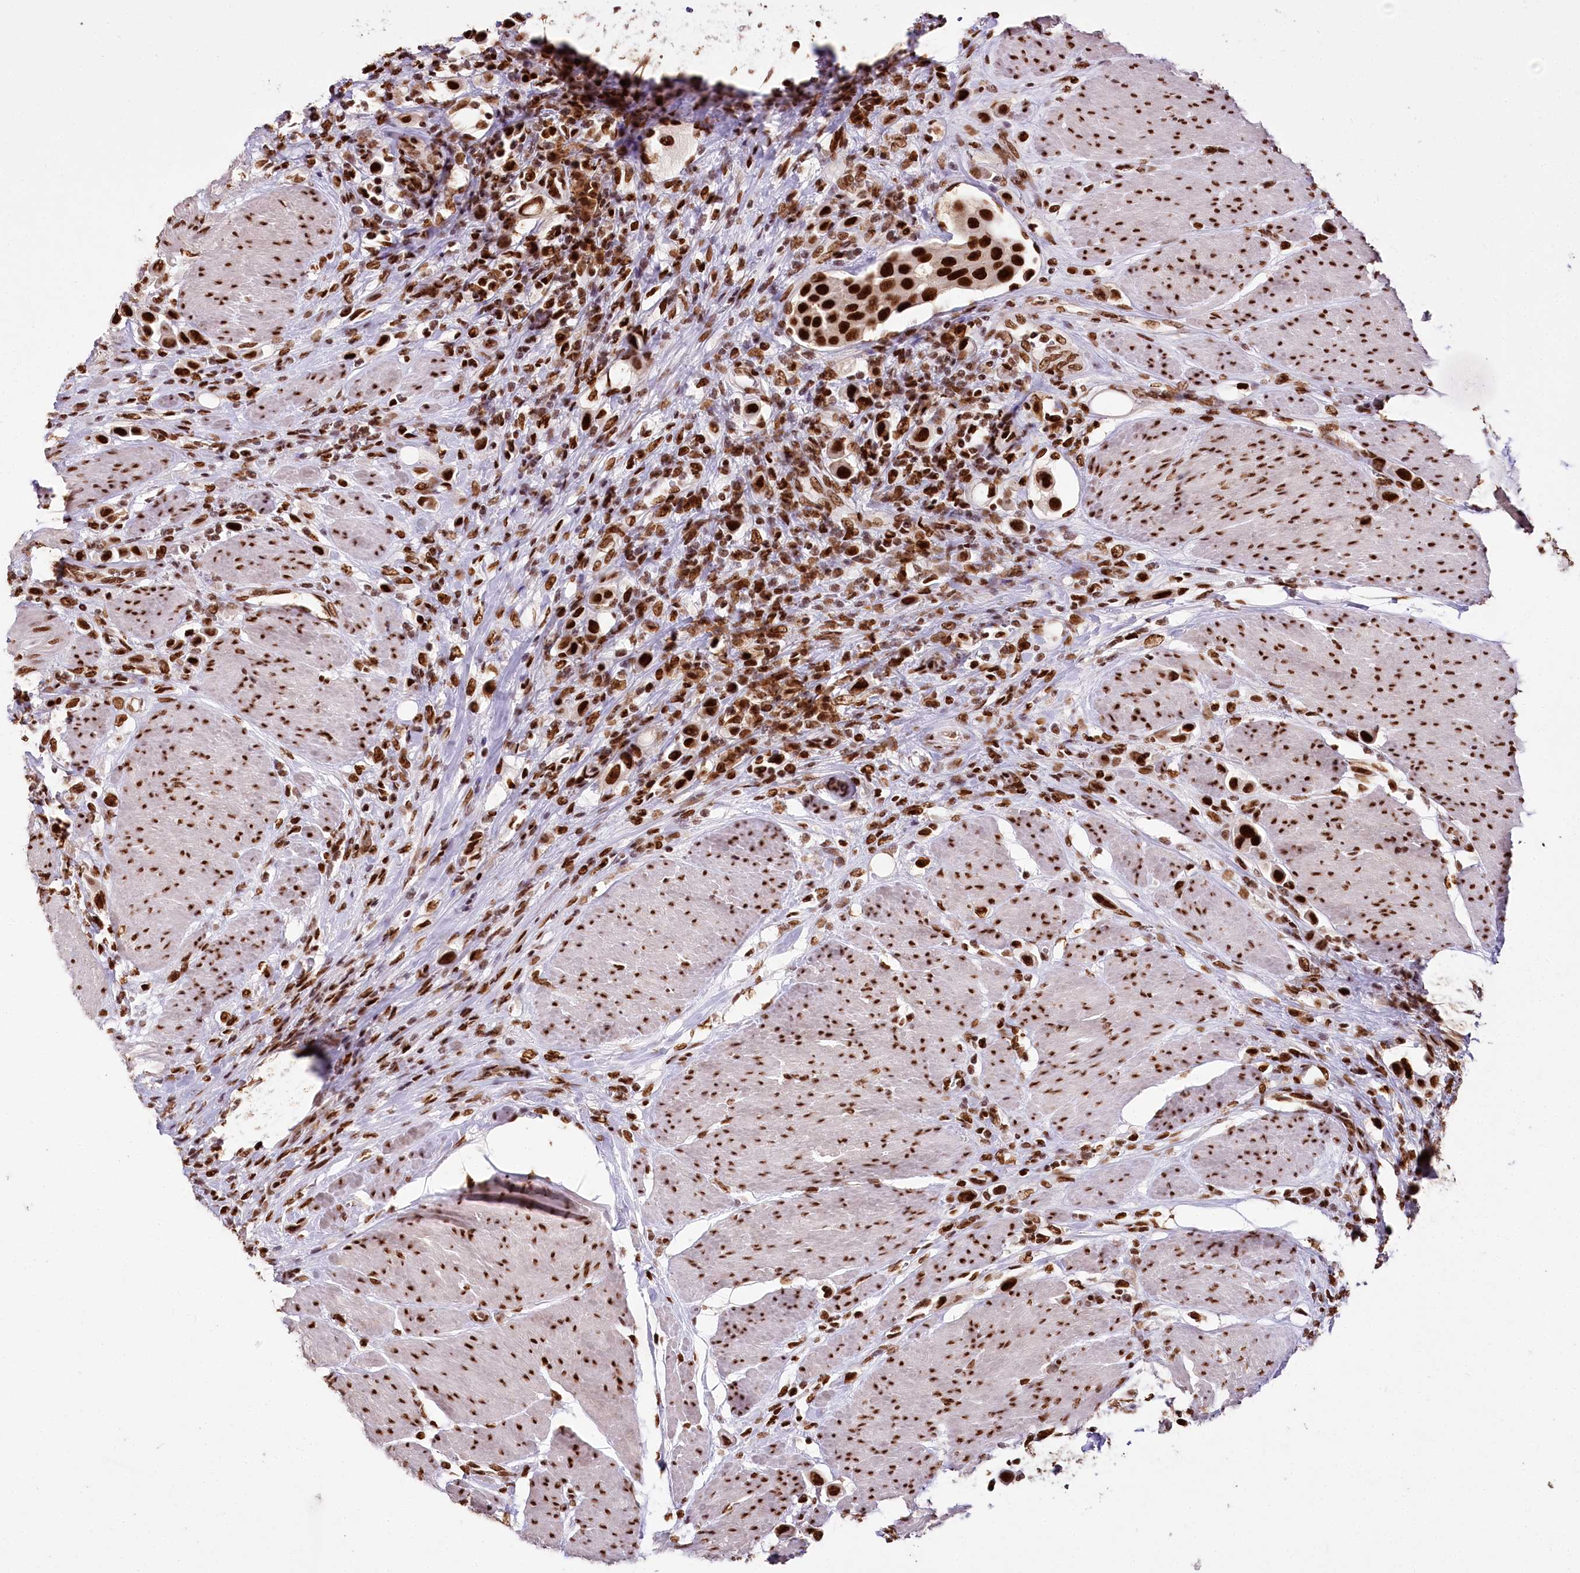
{"staining": {"intensity": "strong", "quantity": ">75%", "location": "nuclear"}, "tissue": "urothelial cancer", "cell_type": "Tumor cells", "image_type": "cancer", "snomed": [{"axis": "morphology", "description": "Urothelial carcinoma, High grade"}, {"axis": "topography", "description": "Urinary bladder"}], "caption": "Immunohistochemical staining of human urothelial carcinoma (high-grade) exhibits high levels of strong nuclear positivity in about >75% of tumor cells. (DAB = brown stain, brightfield microscopy at high magnification).", "gene": "SMARCE1", "patient": {"sex": "male", "age": 50}}